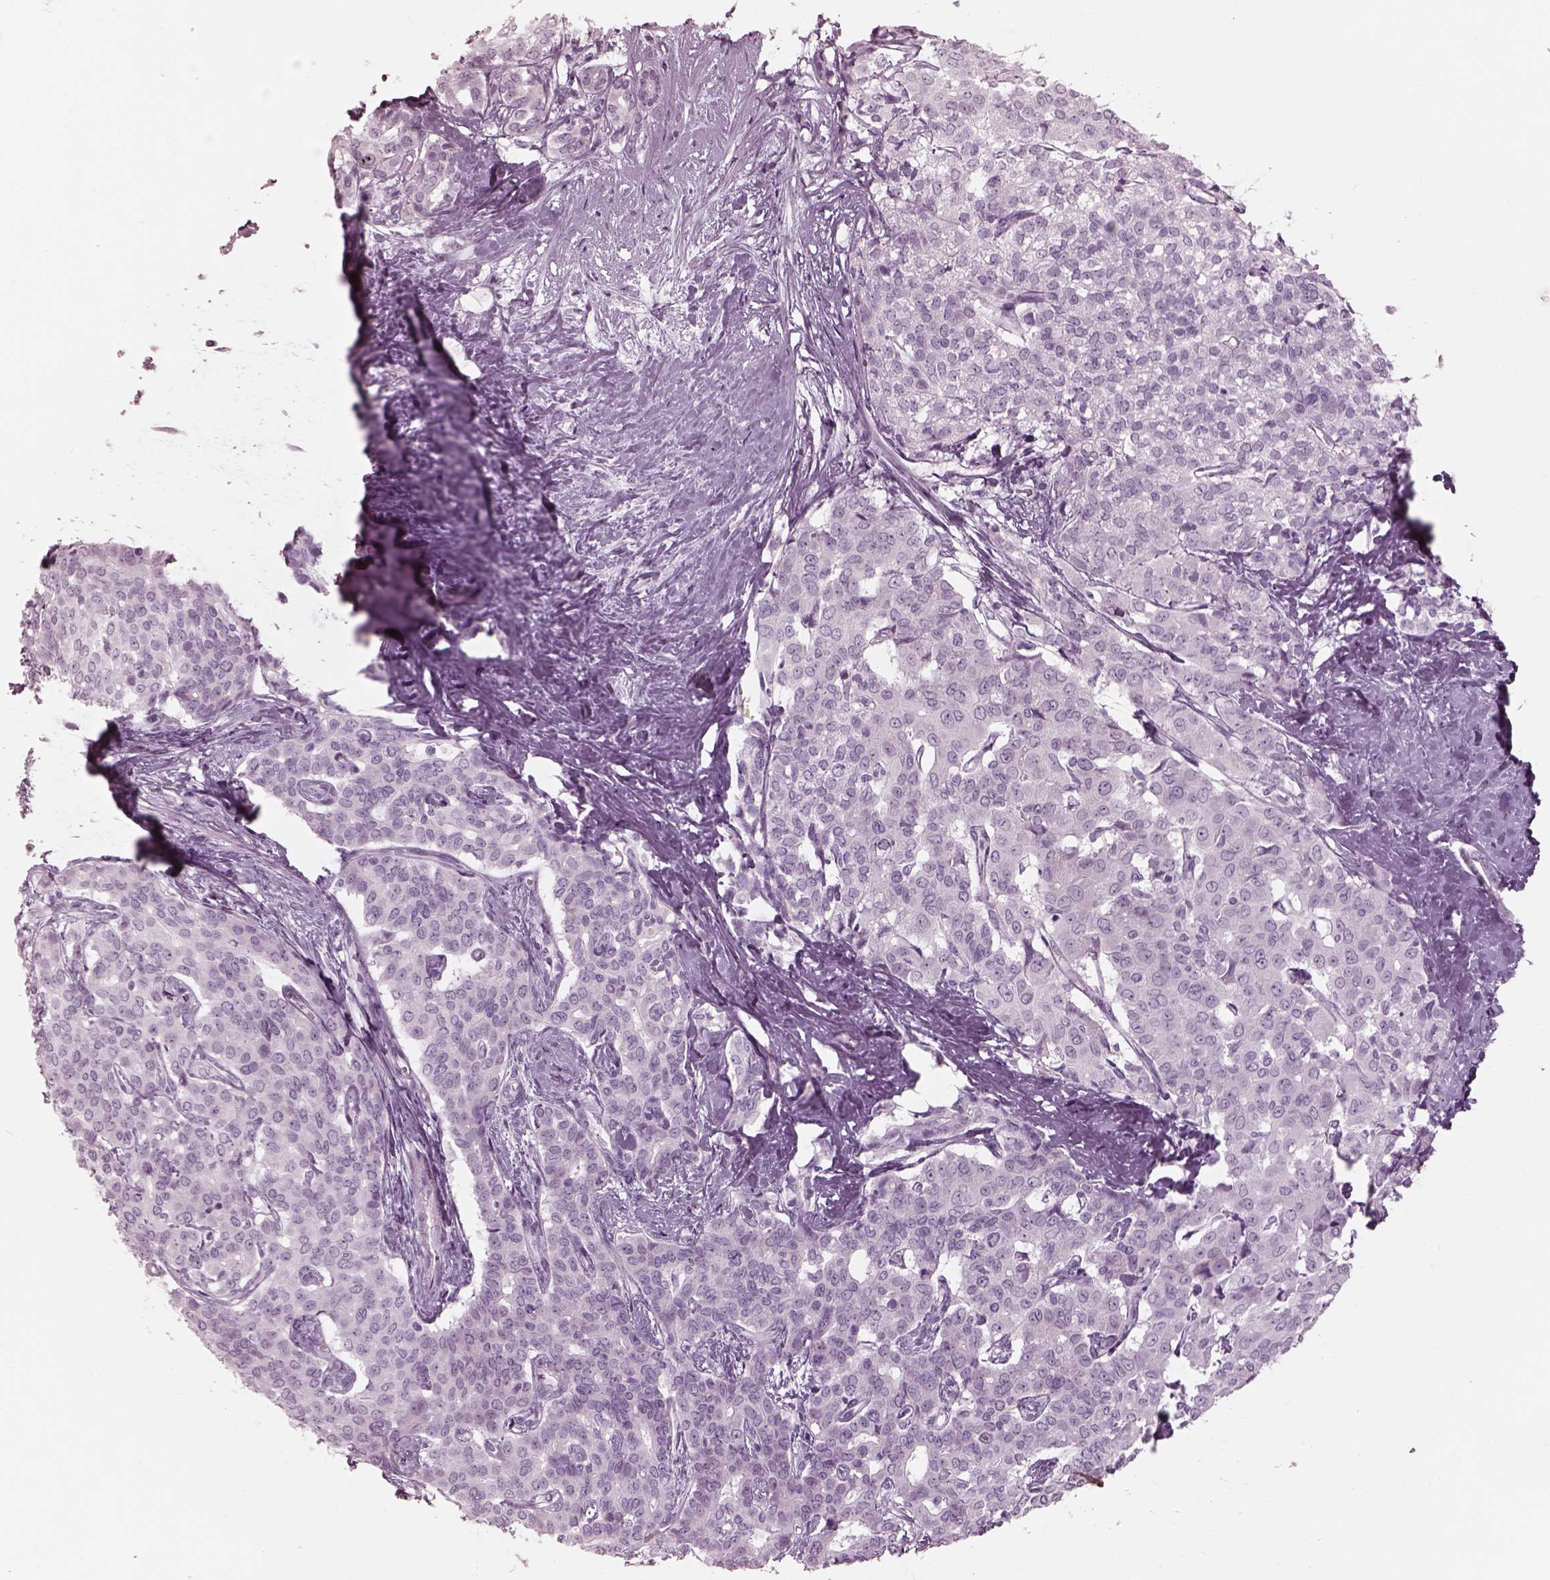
{"staining": {"intensity": "negative", "quantity": "none", "location": "none"}, "tissue": "liver cancer", "cell_type": "Tumor cells", "image_type": "cancer", "snomed": [{"axis": "morphology", "description": "Cholangiocarcinoma"}, {"axis": "topography", "description": "Liver"}], "caption": "Protein analysis of liver cancer exhibits no significant expression in tumor cells.", "gene": "OPN4", "patient": {"sex": "female", "age": 47}}